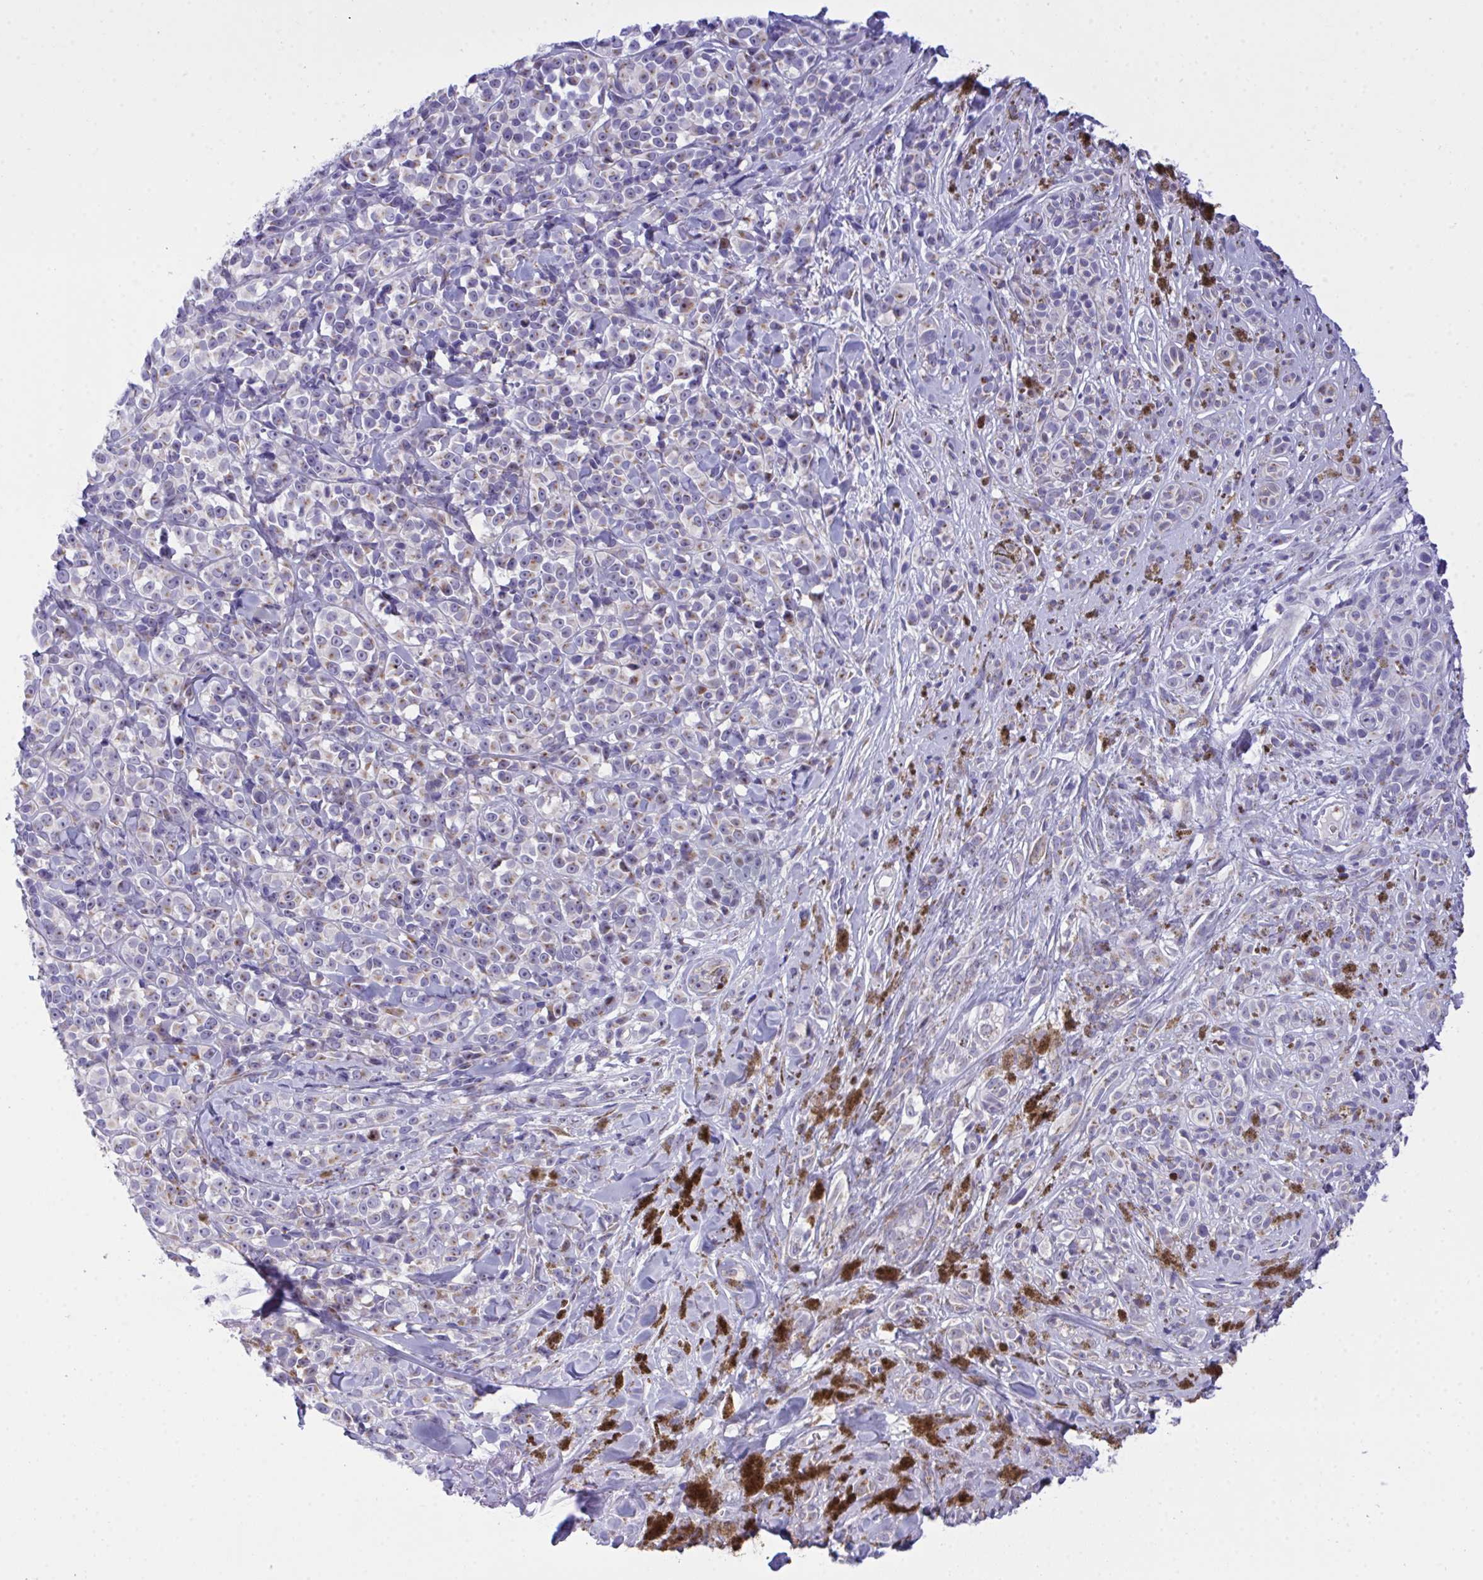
{"staining": {"intensity": "negative", "quantity": "none", "location": "none"}, "tissue": "melanoma", "cell_type": "Tumor cells", "image_type": "cancer", "snomed": [{"axis": "morphology", "description": "Malignant melanoma, NOS"}, {"axis": "topography", "description": "Skin"}], "caption": "Protein analysis of malignant melanoma demonstrates no significant staining in tumor cells. (IHC, brightfield microscopy, high magnification).", "gene": "ZNF554", "patient": {"sex": "male", "age": 85}}